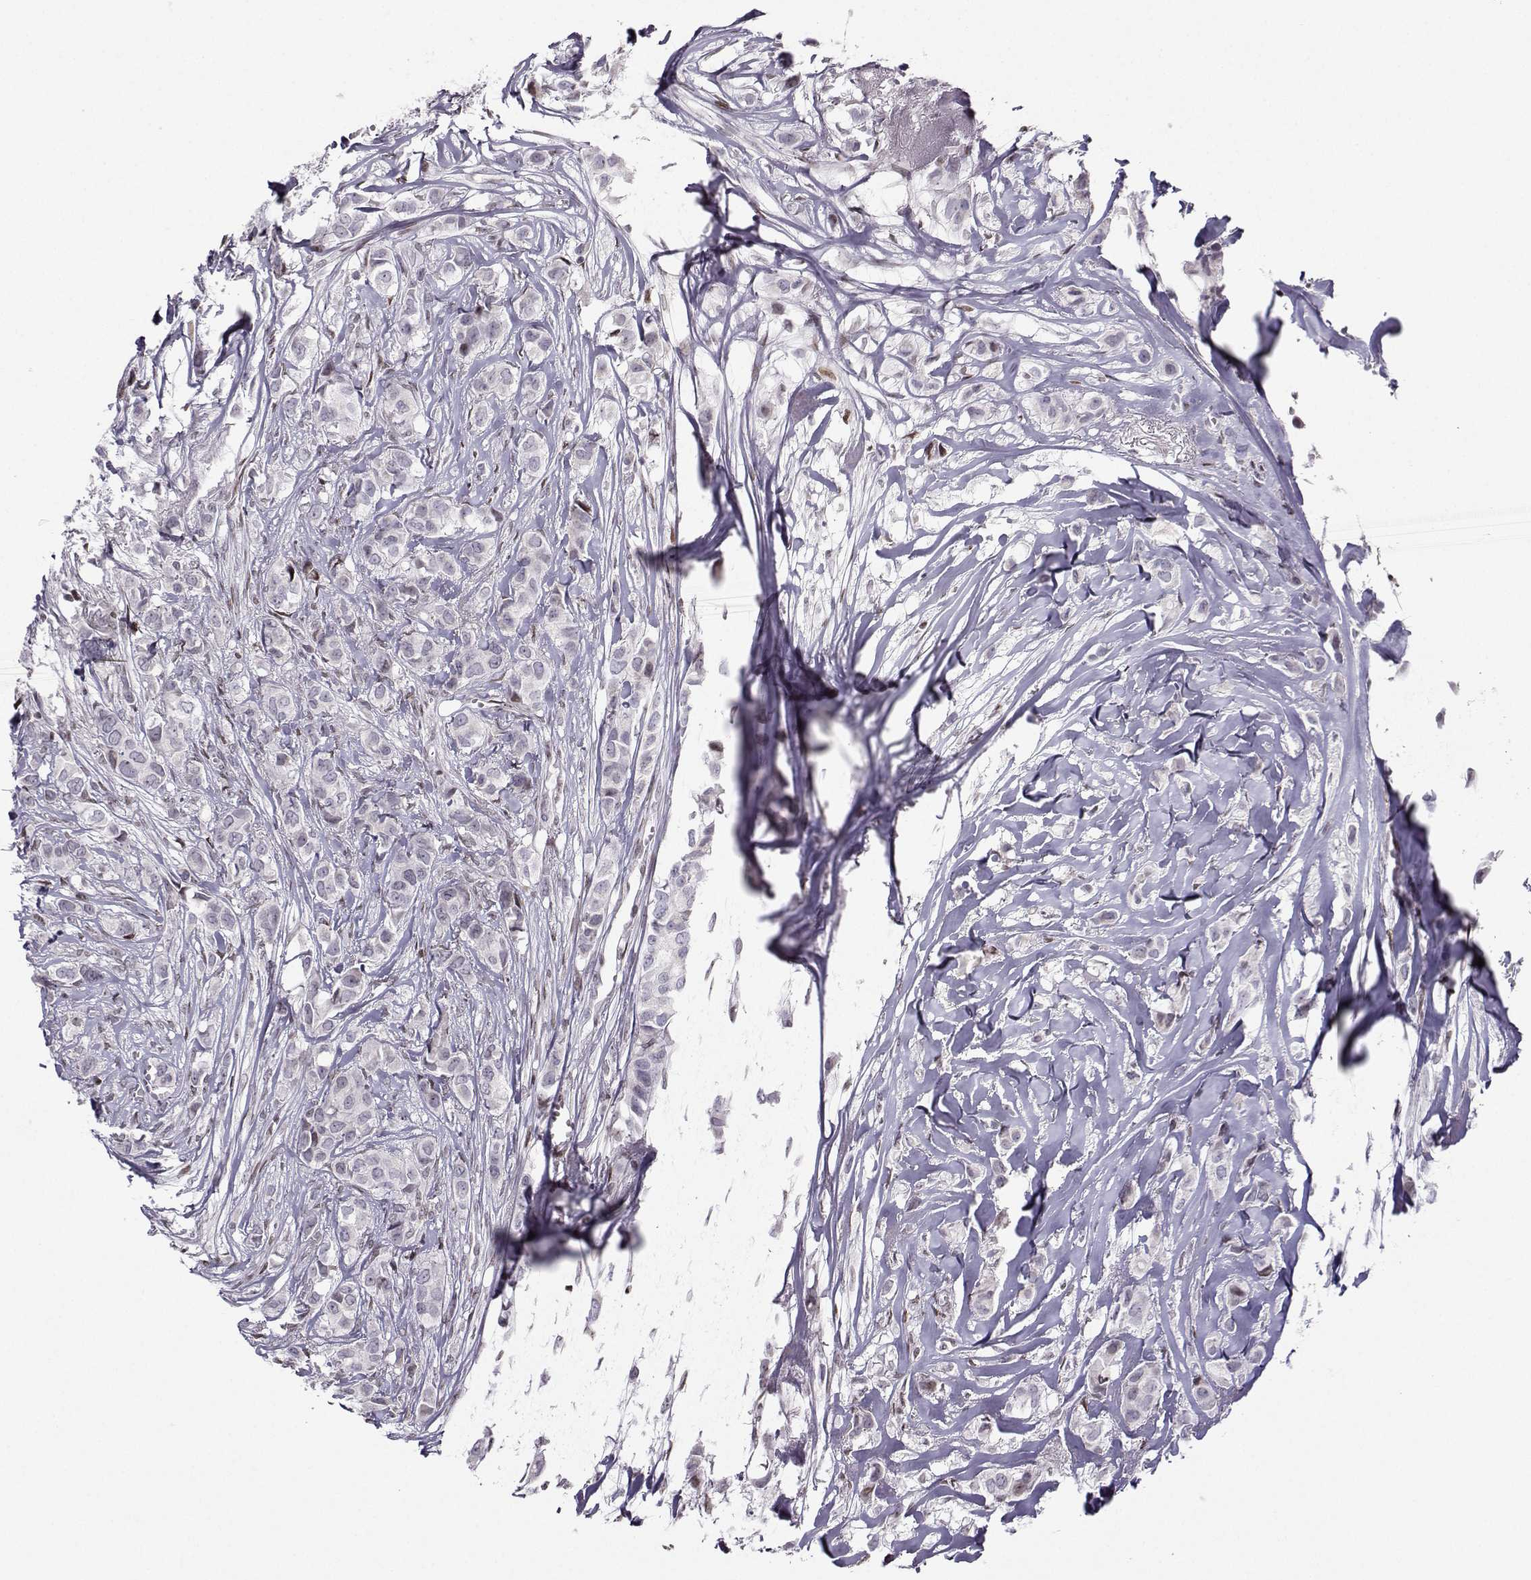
{"staining": {"intensity": "negative", "quantity": "none", "location": "none"}, "tissue": "breast cancer", "cell_type": "Tumor cells", "image_type": "cancer", "snomed": [{"axis": "morphology", "description": "Duct carcinoma"}, {"axis": "topography", "description": "Breast"}], "caption": "Infiltrating ductal carcinoma (breast) stained for a protein using immunohistochemistry shows no expression tumor cells.", "gene": "ZNF19", "patient": {"sex": "female", "age": 85}}